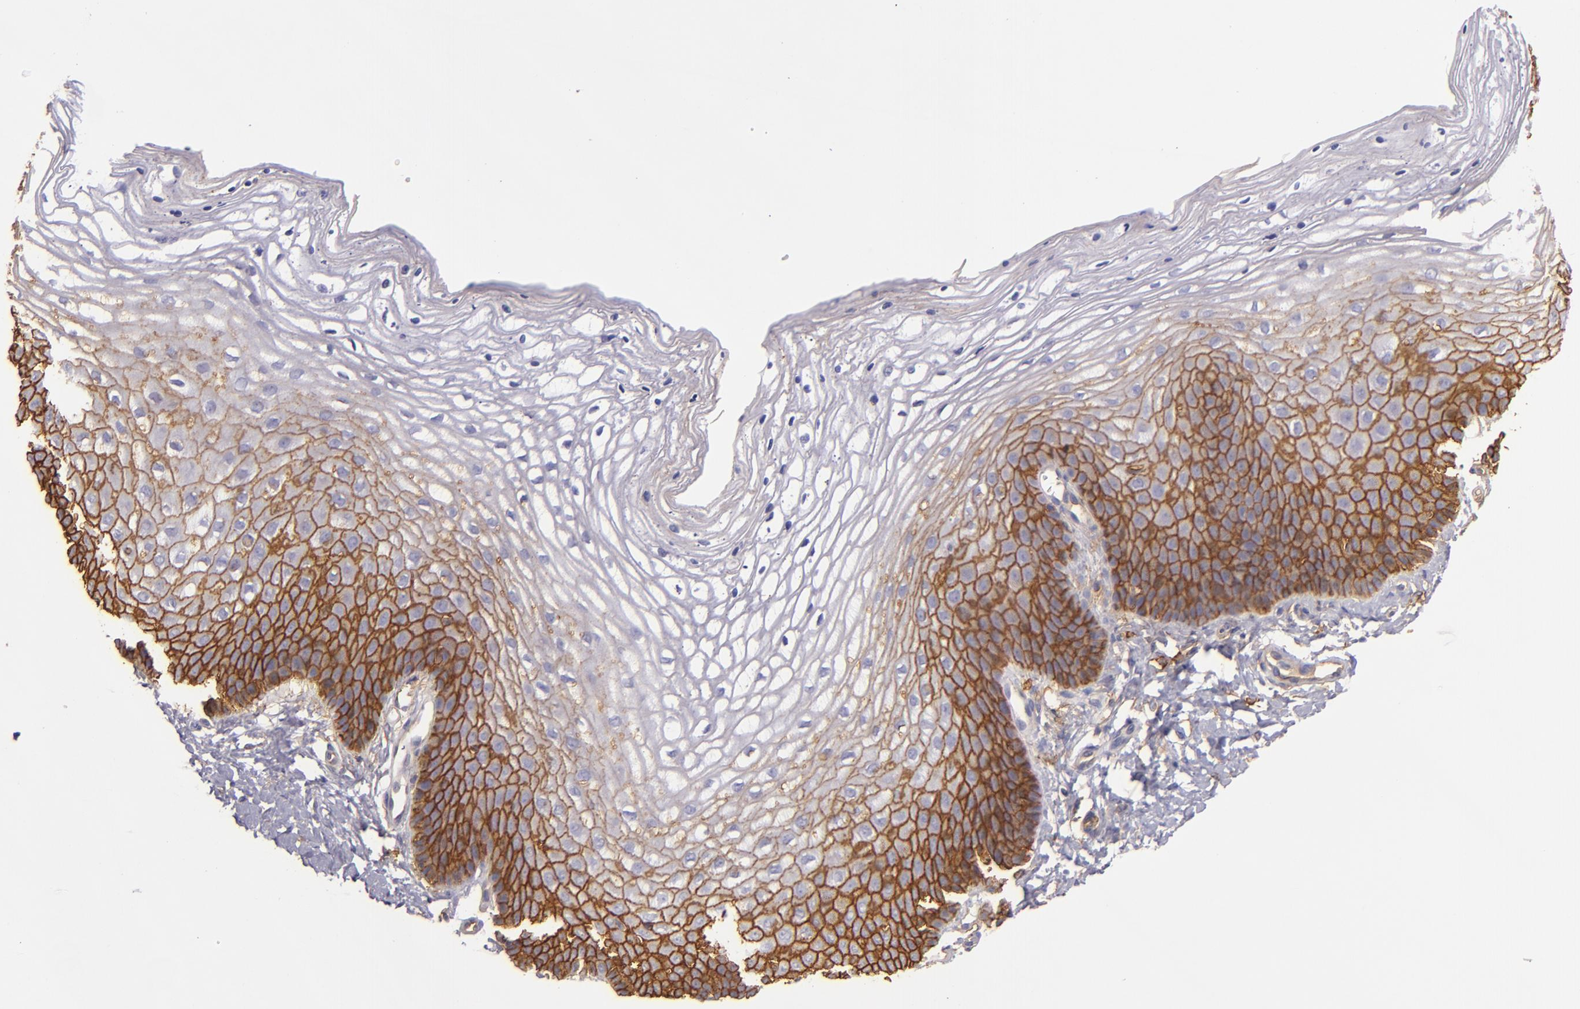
{"staining": {"intensity": "strong", "quantity": "25%-75%", "location": "cytoplasmic/membranous"}, "tissue": "vagina", "cell_type": "Squamous epithelial cells", "image_type": "normal", "snomed": [{"axis": "morphology", "description": "Normal tissue, NOS"}, {"axis": "topography", "description": "Vagina"}], "caption": "Vagina stained for a protein (brown) shows strong cytoplasmic/membranous positive expression in about 25%-75% of squamous epithelial cells.", "gene": "CD9", "patient": {"sex": "female", "age": 68}}